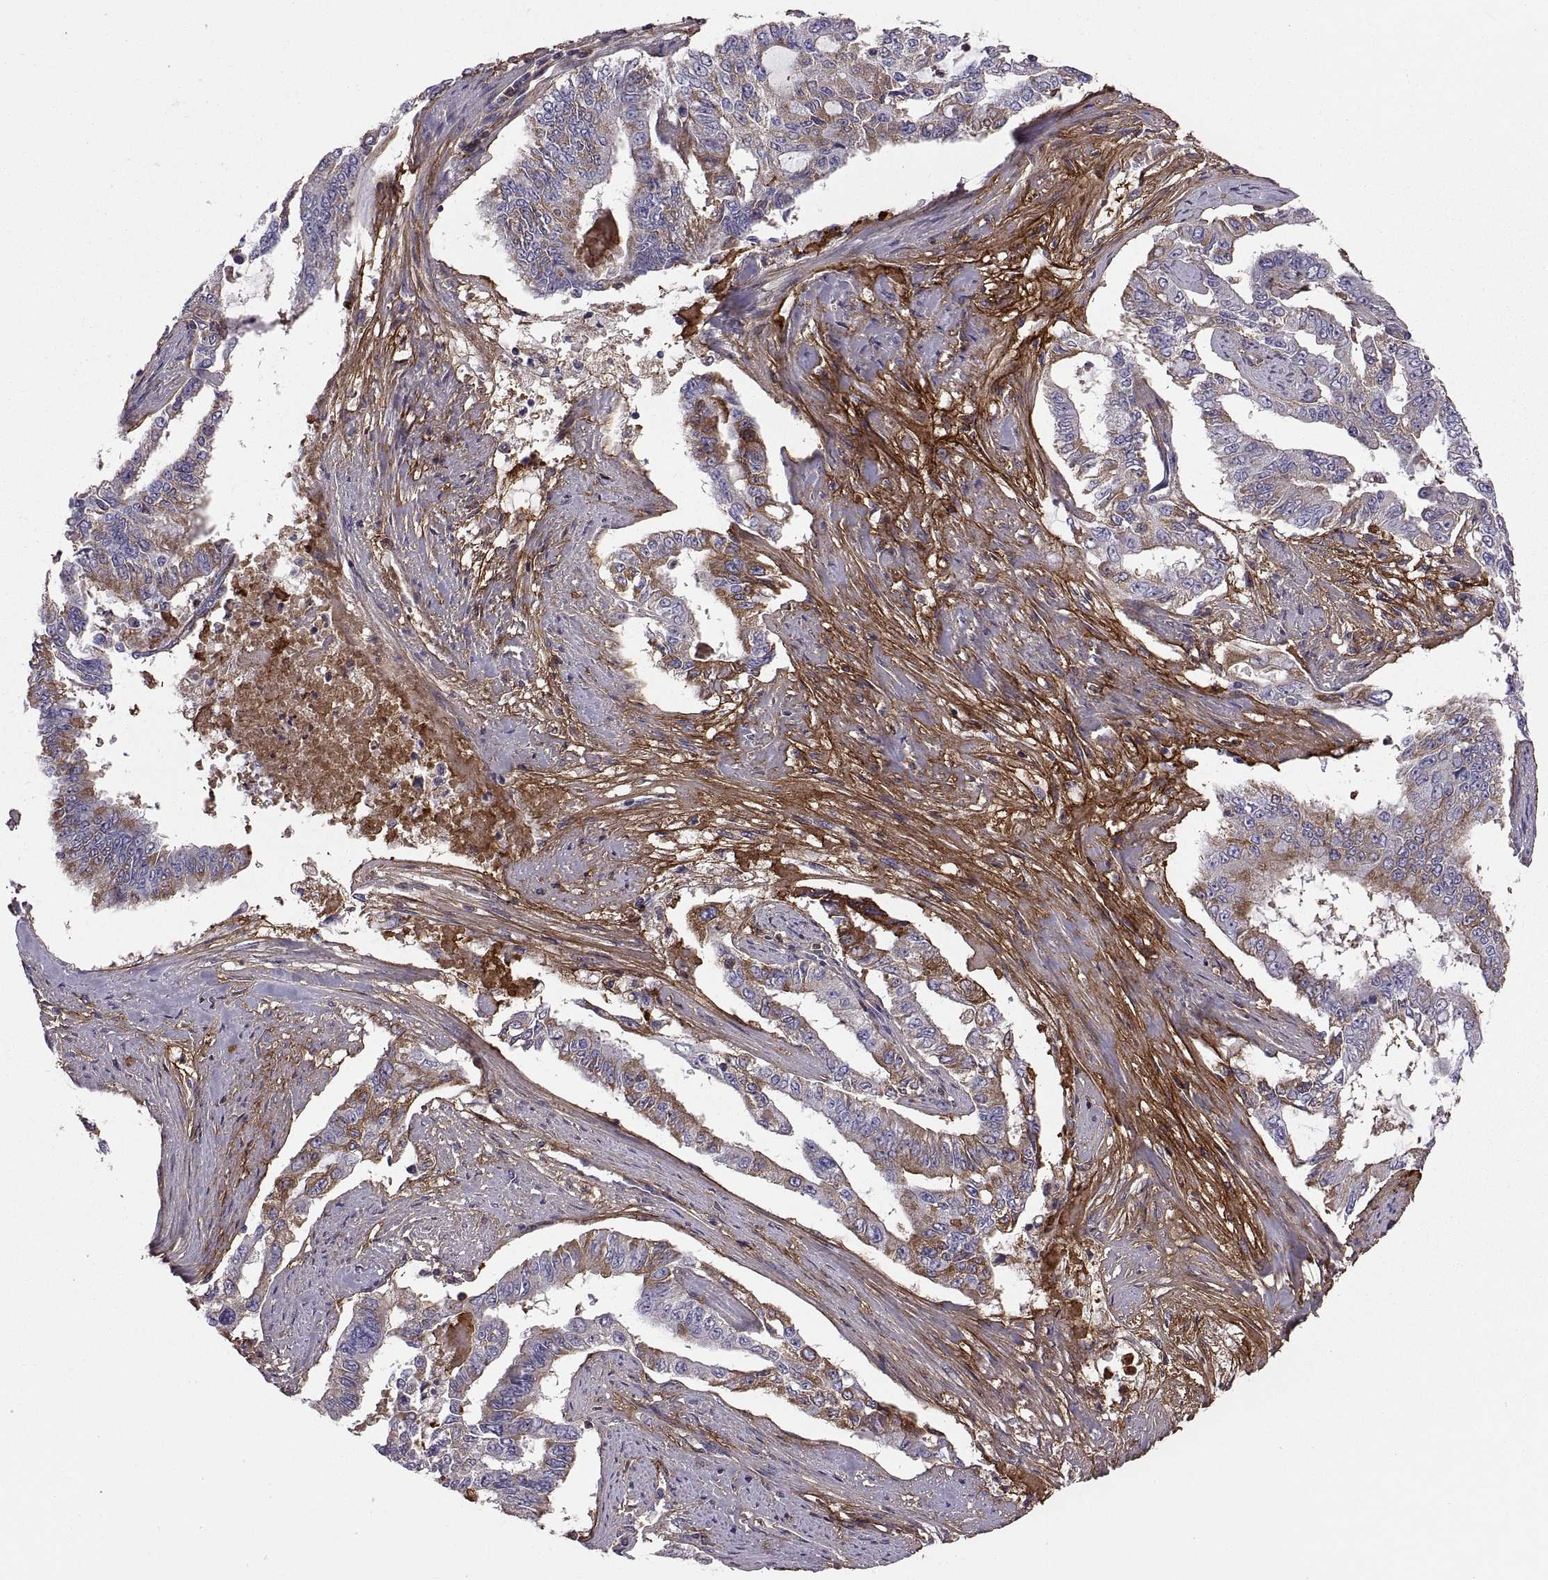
{"staining": {"intensity": "moderate", "quantity": "25%-75%", "location": "cytoplasmic/membranous"}, "tissue": "endometrial cancer", "cell_type": "Tumor cells", "image_type": "cancer", "snomed": [{"axis": "morphology", "description": "Adenocarcinoma, NOS"}, {"axis": "topography", "description": "Uterus"}], "caption": "Brown immunohistochemical staining in adenocarcinoma (endometrial) shows moderate cytoplasmic/membranous expression in about 25%-75% of tumor cells.", "gene": "EMILIN2", "patient": {"sex": "female", "age": 59}}